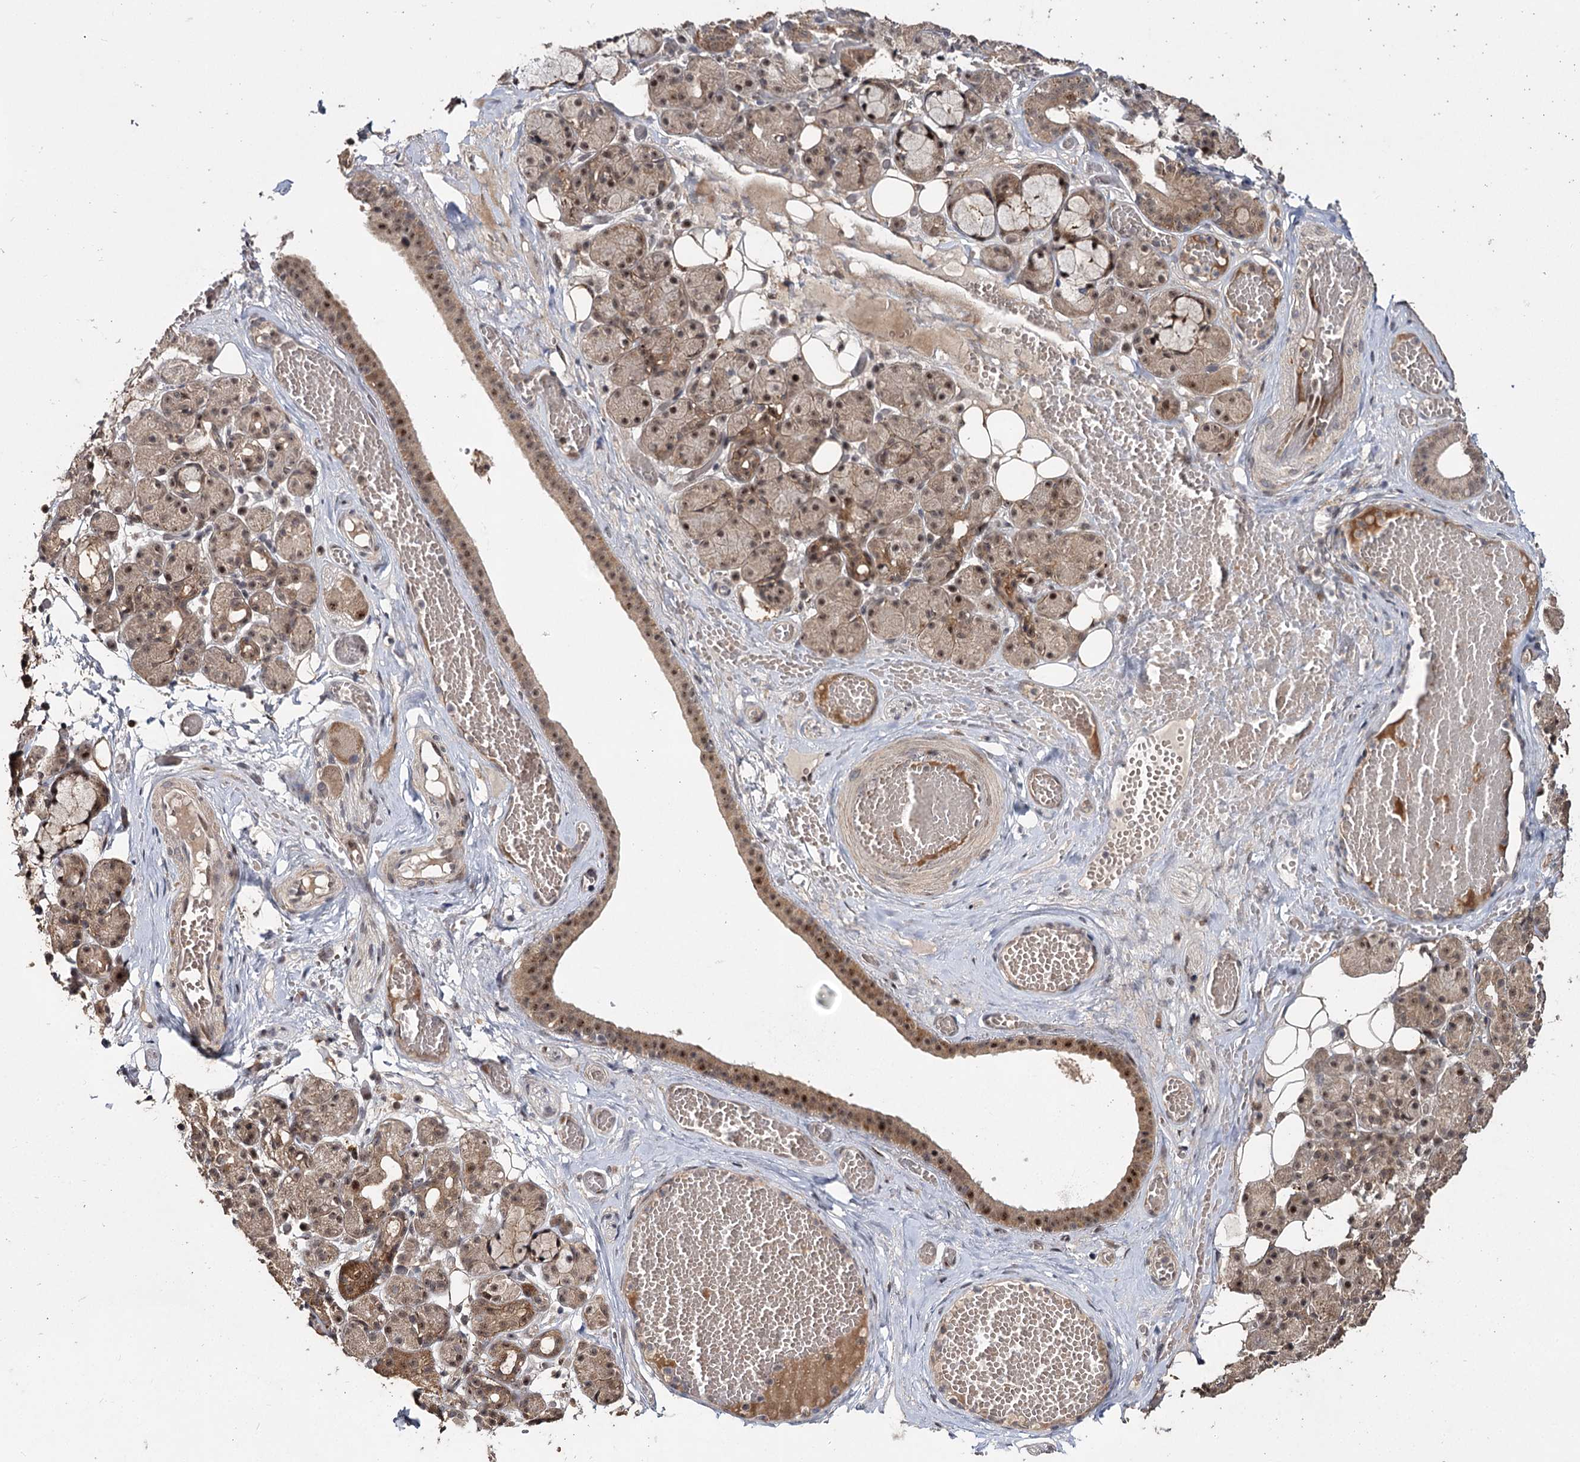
{"staining": {"intensity": "moderate", "quantity": ">75%", "location": "cytoplasmic/membranous,nuclear"}, "tissue": "salivary gland", "cell_type": "Glandular cells", "image_type": "normal", "snomed": [{"axis": "morphology", "description": "Normal tissue, NOS"}, {"axis": "topography", "description": "Salivary gland"}], "caption": "IHC photomicrograph of benign salivary gland: human salivary gland stained using immunohistochemistry shows medium levels of moderate protein expression localized specifically in the cytoplasmic/membranous,nuclear of glandular cells, appearing as a cytoplasmic/membranous,nuclear brown color.", "gene": "MKNK2", "patient": {"sex": "male", "age": 63}}